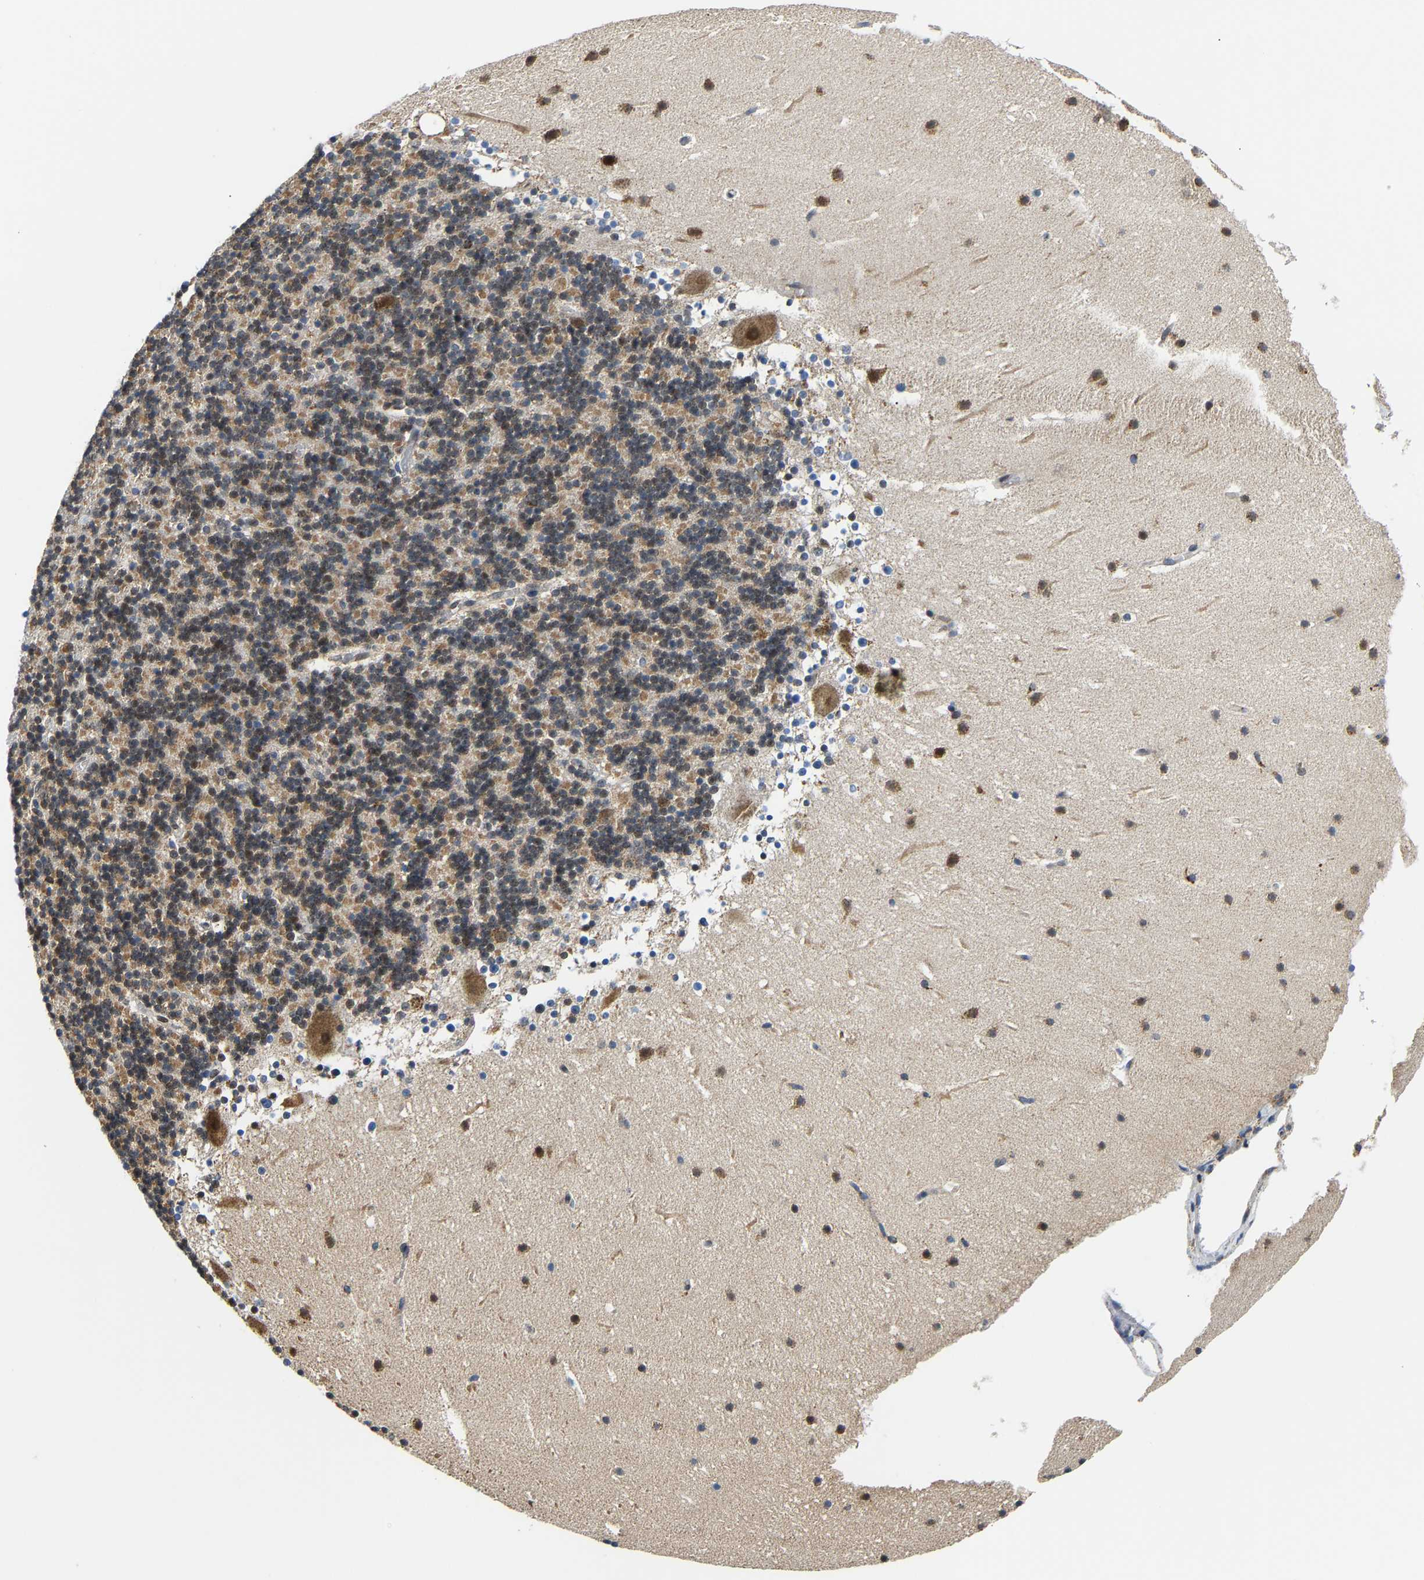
{"staining": {"intensity": "weak", "quantity": ">75%", "location": "cytoplasmic/membranous"}, "tissue": "cerebellum", "cell_type": "Cells in granular layer", "image_type": "normal", "snomed": [{"axis": "morphology", "description": "Normal tissue, NOS"}, {"axis": "topography", "description": "Cerebellum"}], "caption": "Immunohistochemical staining of normal cerebellum displays weak cytoplasmic/membranous protein expression in approximately >75% of cells in granular layer. (brown staining indicates protein expression, while blue staining denotes nuclei).", "gene": "GIMAP7", "patient": {"sex": "male", "age": 45}}